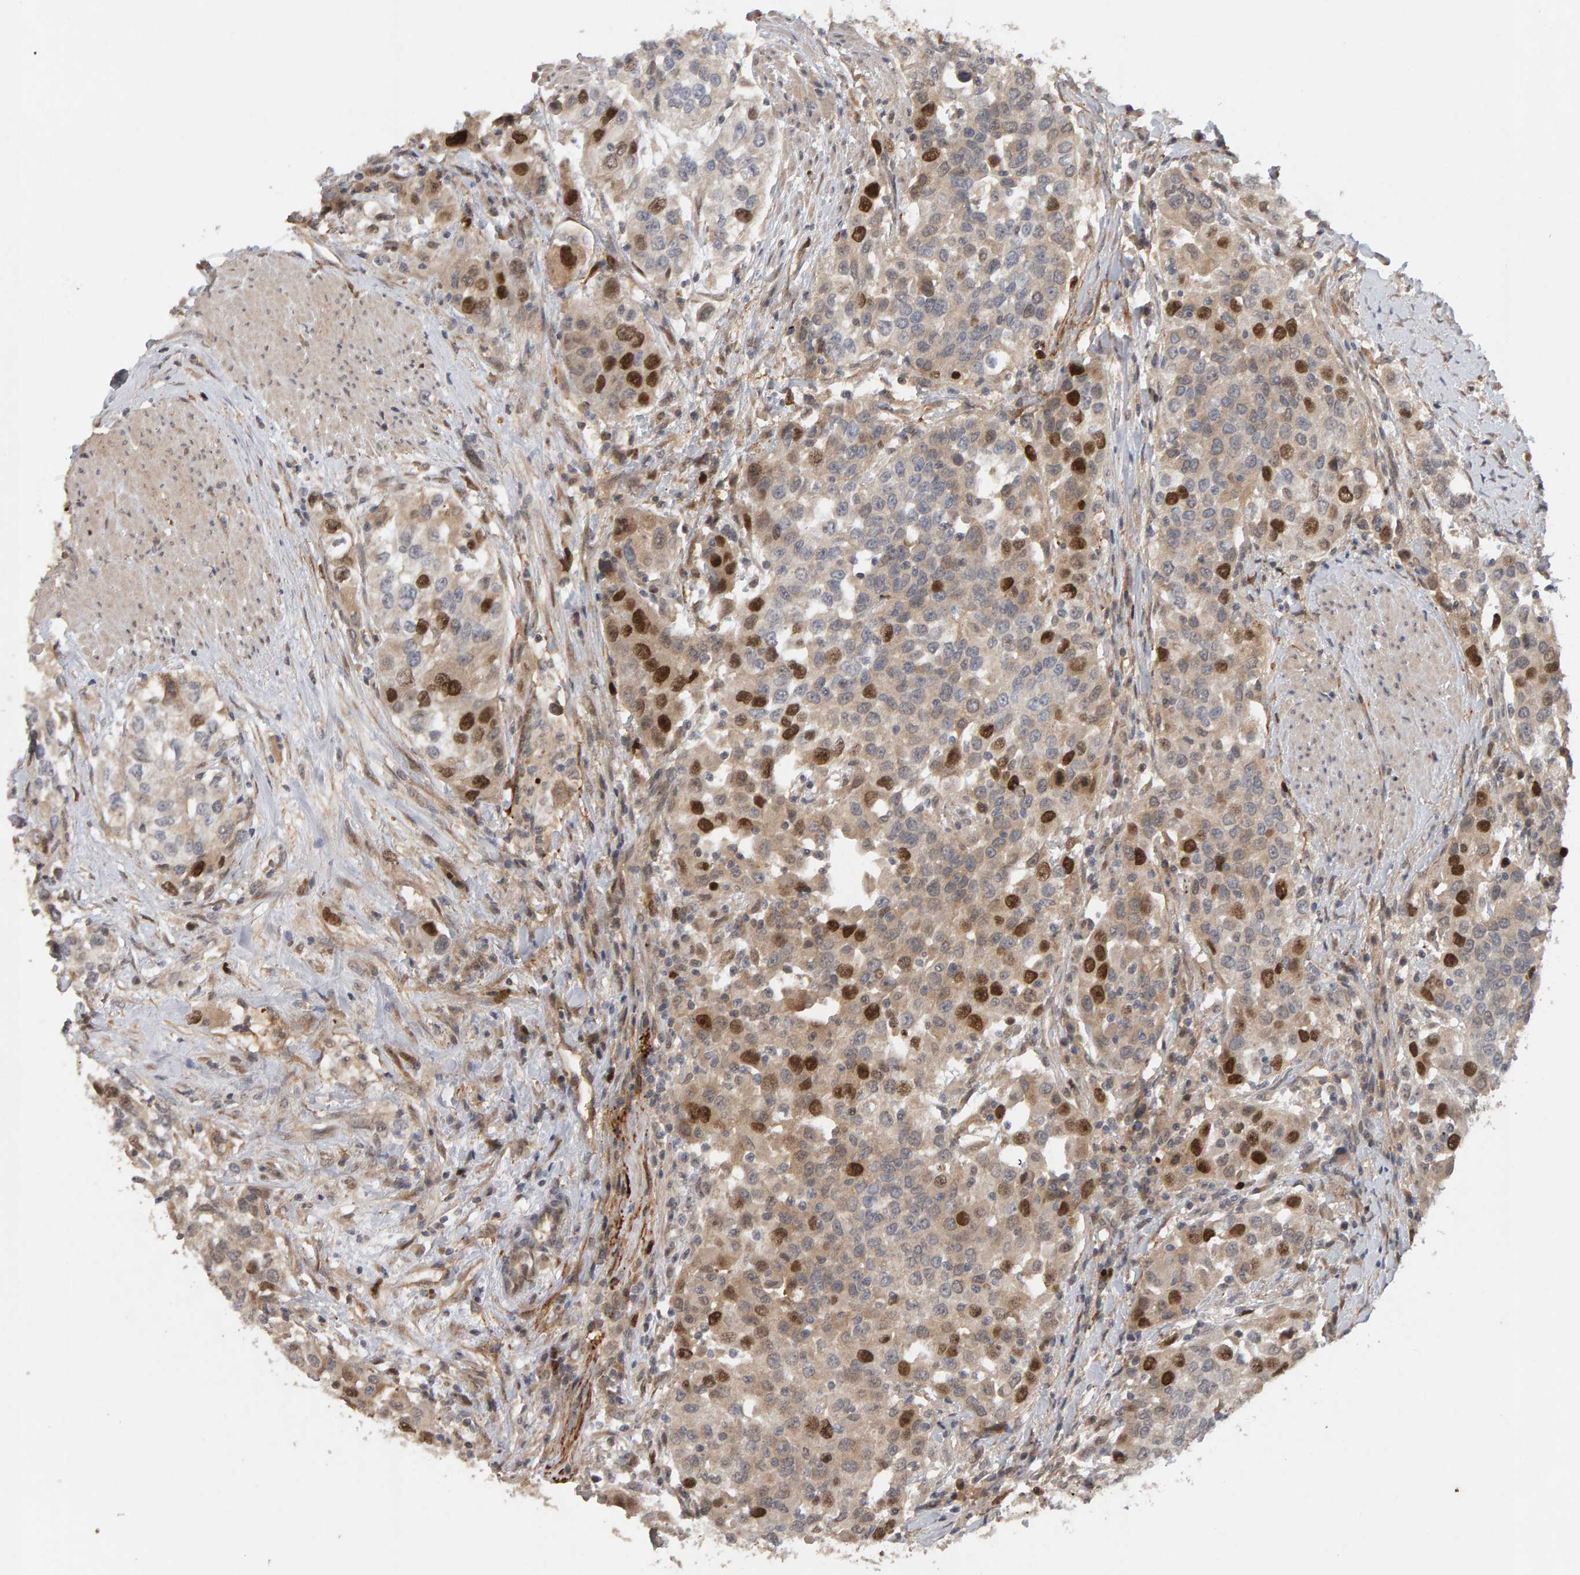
{"staining": {"intensity": "strong", "quantity": "25%-75%", "location": "nuclear"}, "tissue": "urothelial cancer", "cell_type": "Tumor cells", "image_type": "cancer", "snomed": [{"axis": "morphology", "description": "Urothelial carcinoma, High grade"}, {"axis": "topography", "description": "Urinary bladder"}], "caption": "Immunohistochemical staining of high-grade urothelial carcinoma exhibits high levels of strong nuclear protein expression in about 25%-75% of tumor cells. The staining was performed using DAB (3,3'-diaminobenzidine) to visualize the protein expression in brown, while the nuclei were stained in blue with hematoxylin (Magnification: 20x).", "gene": "CDCA5", "patient": {"sex": "female", "age": 80}}